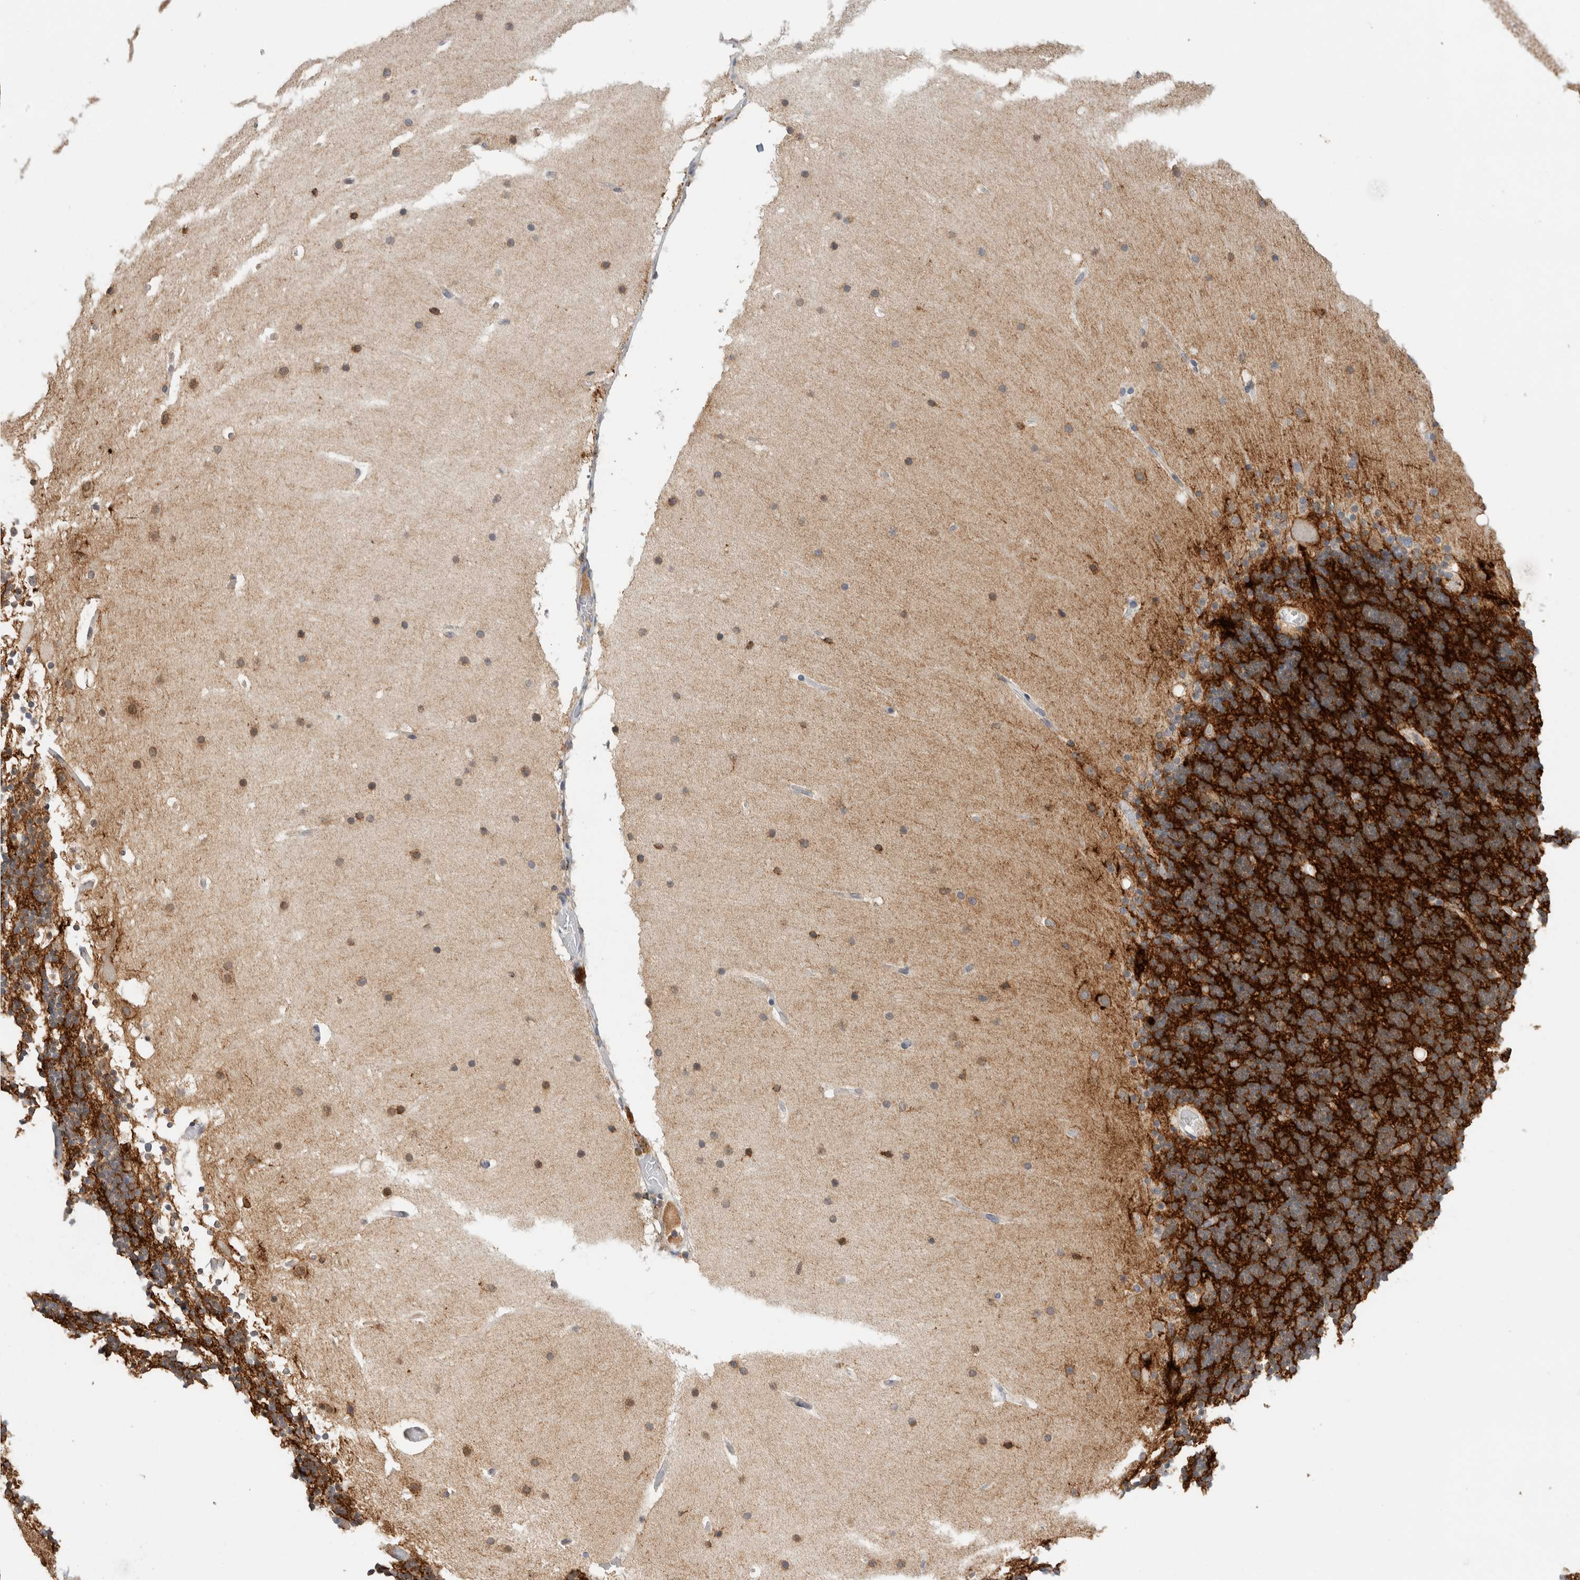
{"staining": {"intensity": "moderate", "quantity": "25%-75%", "location": "cytoplasmic/membranous"}, "tissue": "cerebellum", "cell_type": "Cells in granular layer", "image_type": "normal", "snomed": [{"axis": "morphology", "description": "Normal tissue, NOS"}, {"axis": "topography", "description": "Cerebellum"}], "caption": "DAB immunohistochemical staining of benign cerebellum demonstrates moderate cytoplasmic/membranous protein expression in about 25%-75% of cells in granular layer.", "gene": "BCAN", "patient": {"sex": "male", "age": 57}}